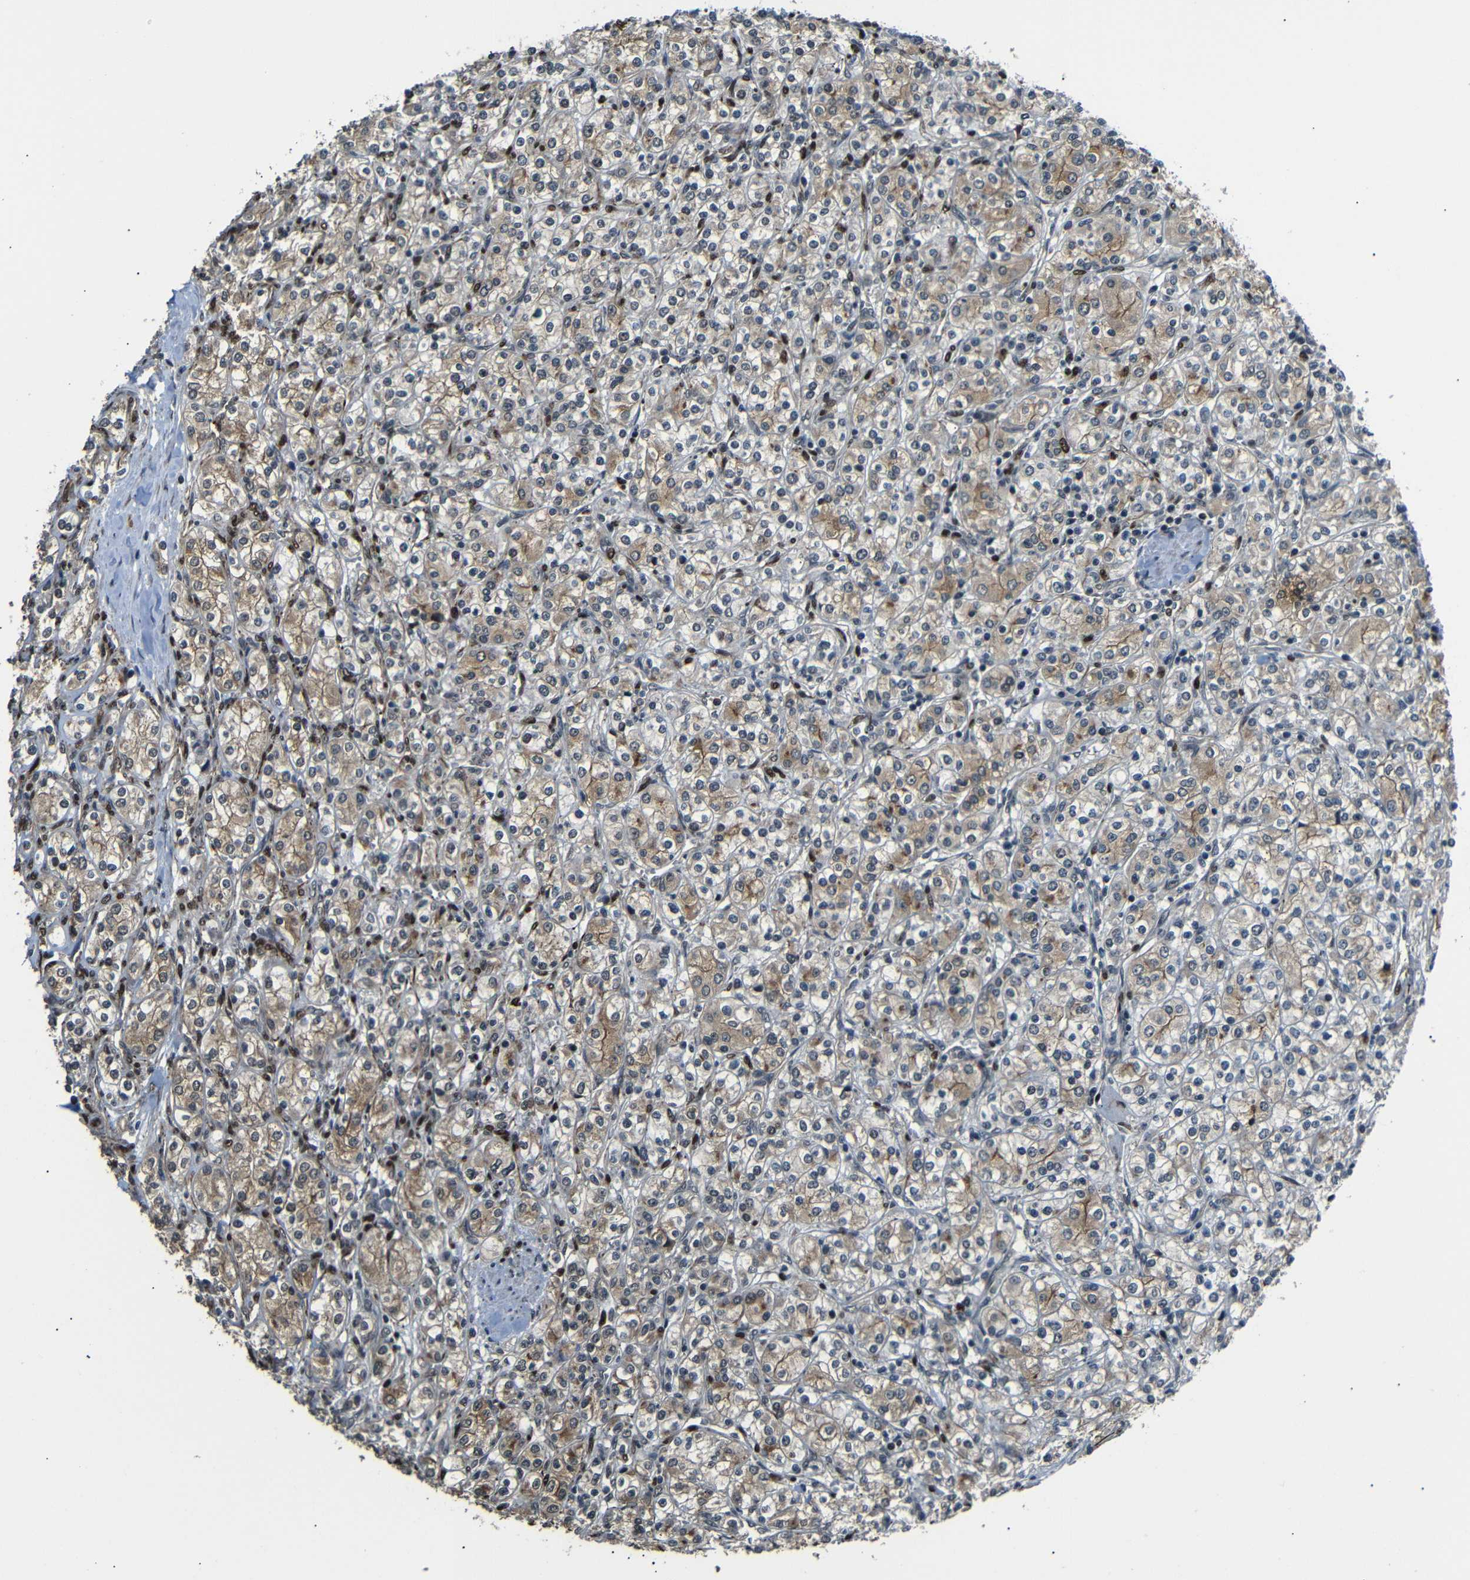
{"staining": {"intensity": "moderate", "quantity": ">75%", "location": "cytoplasmic/membranous,nuclear"}, "tissue": "renal cancer", "cell_type": "Tumor cells", "image_type": "cancer", "snomed": [{"axis": "morphology", "description": "Adenocarcinoma, NOS"}, {"axis": "topography", "description": "Kidney"}], "caption": "A micrograph of human adenocarcinoma (renal) stained for a protein displays moderate cytoplasmic/membranous and nuclear brown staining in tumor cells. The staining is performed using DAB brown chromogen to label protein expression. The nuclei are counter-stained blue using hematoxylin.", "gene": "TBX2", "patient": {"sex": "male", "age": 77}}